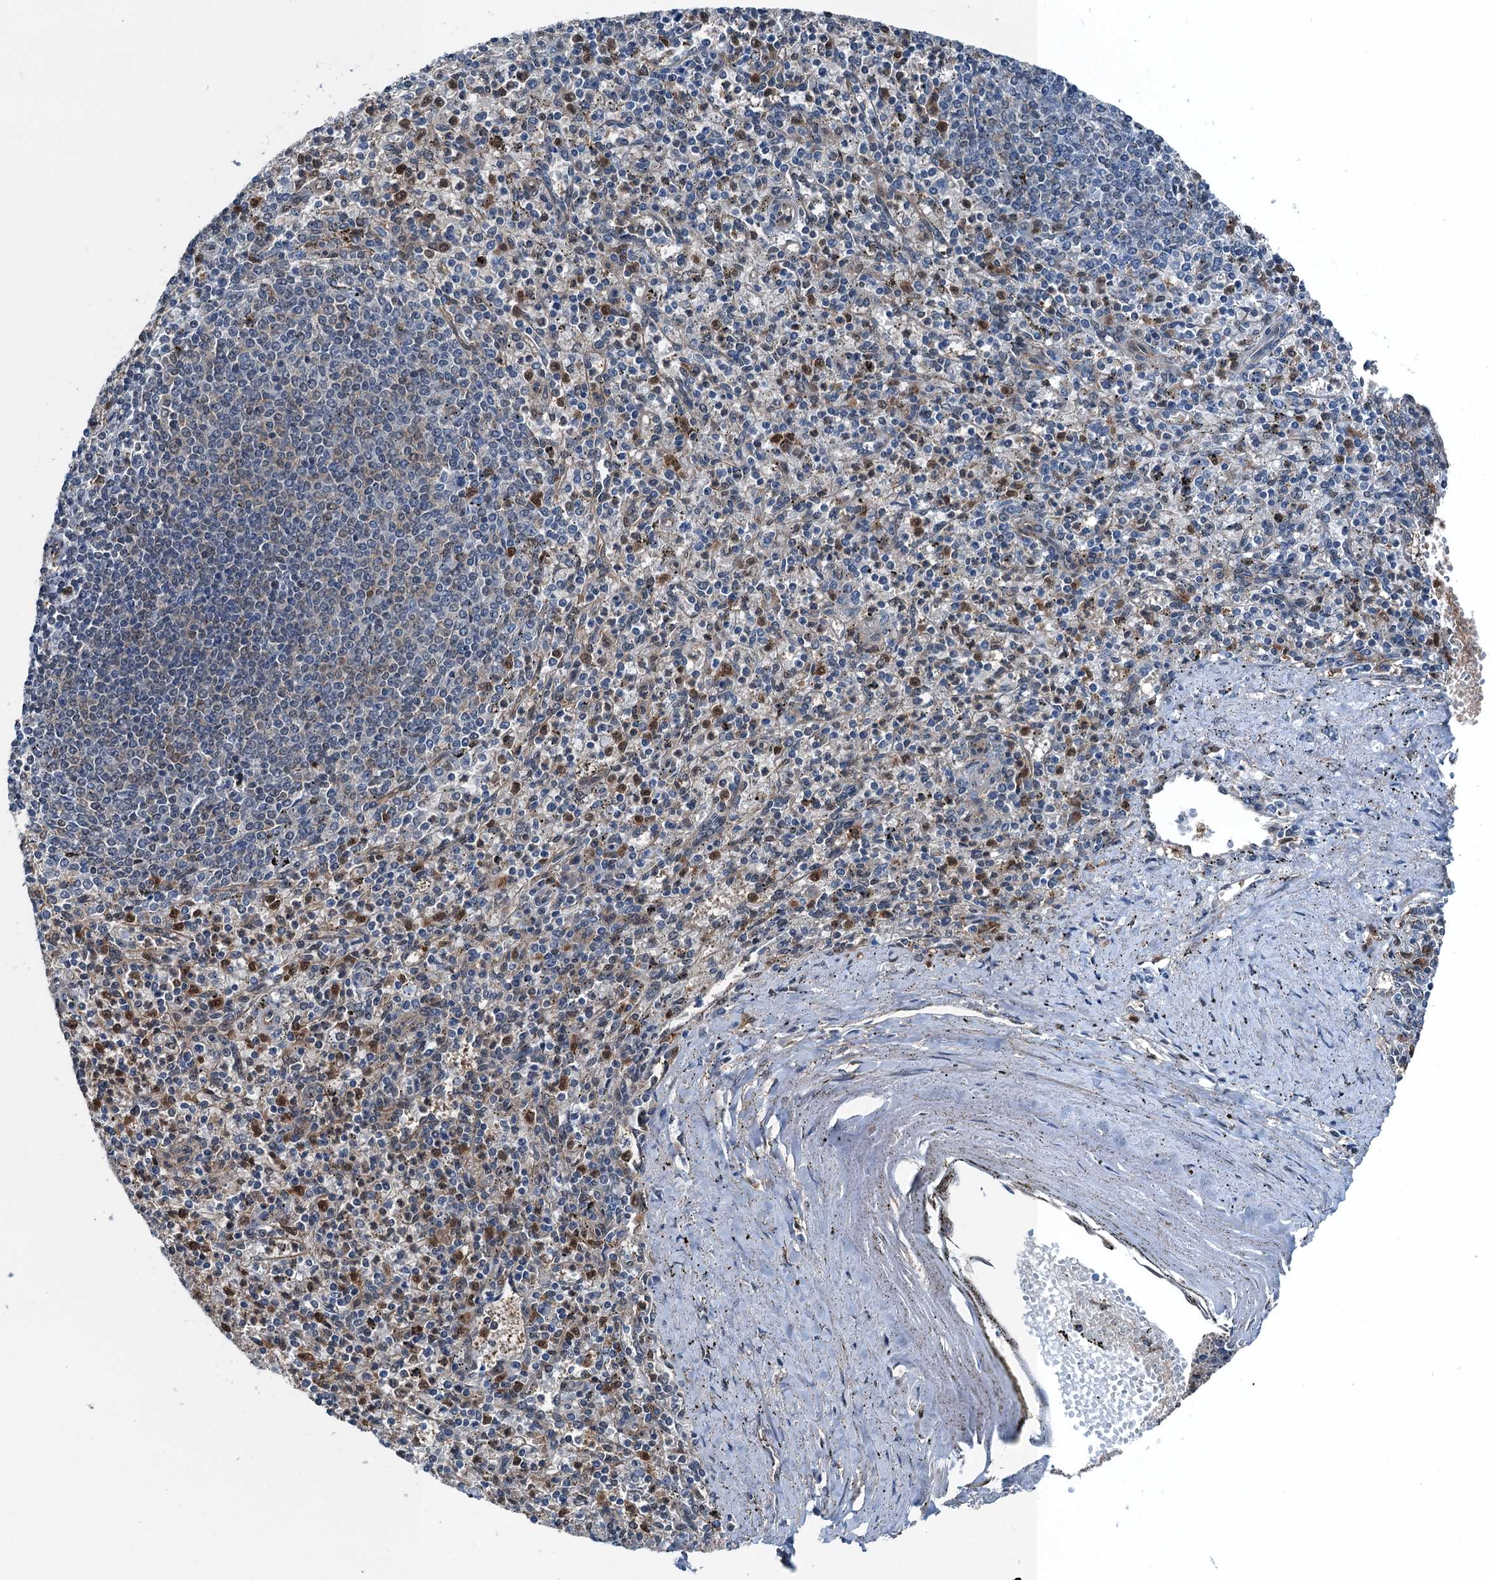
{"staining": {"intensity": "moderate", "quantity": "<25%", "location": "cytoplasmic/membranous,nuclear"}, "tissue": "spleen", "cell_type": "Cells in red pulp", "image_type": "normal", "snomed": [{"axis": "morphology", "description": "Normal tissue, NOS"}, {"axis": "topography", "description": "Spleen"}], "caption": "Unremarkable spleen reveals moderate cytoplasmic/membranous,nuclear staining in approximately <25% of cells in red pulp, visualized by immunohistochemistry. Immunohistochemistry stains the protein of interest in brown and the nuclei are stained blue.", "gene": "RNH1", "patient": {"sex": "male", "age": 72}}